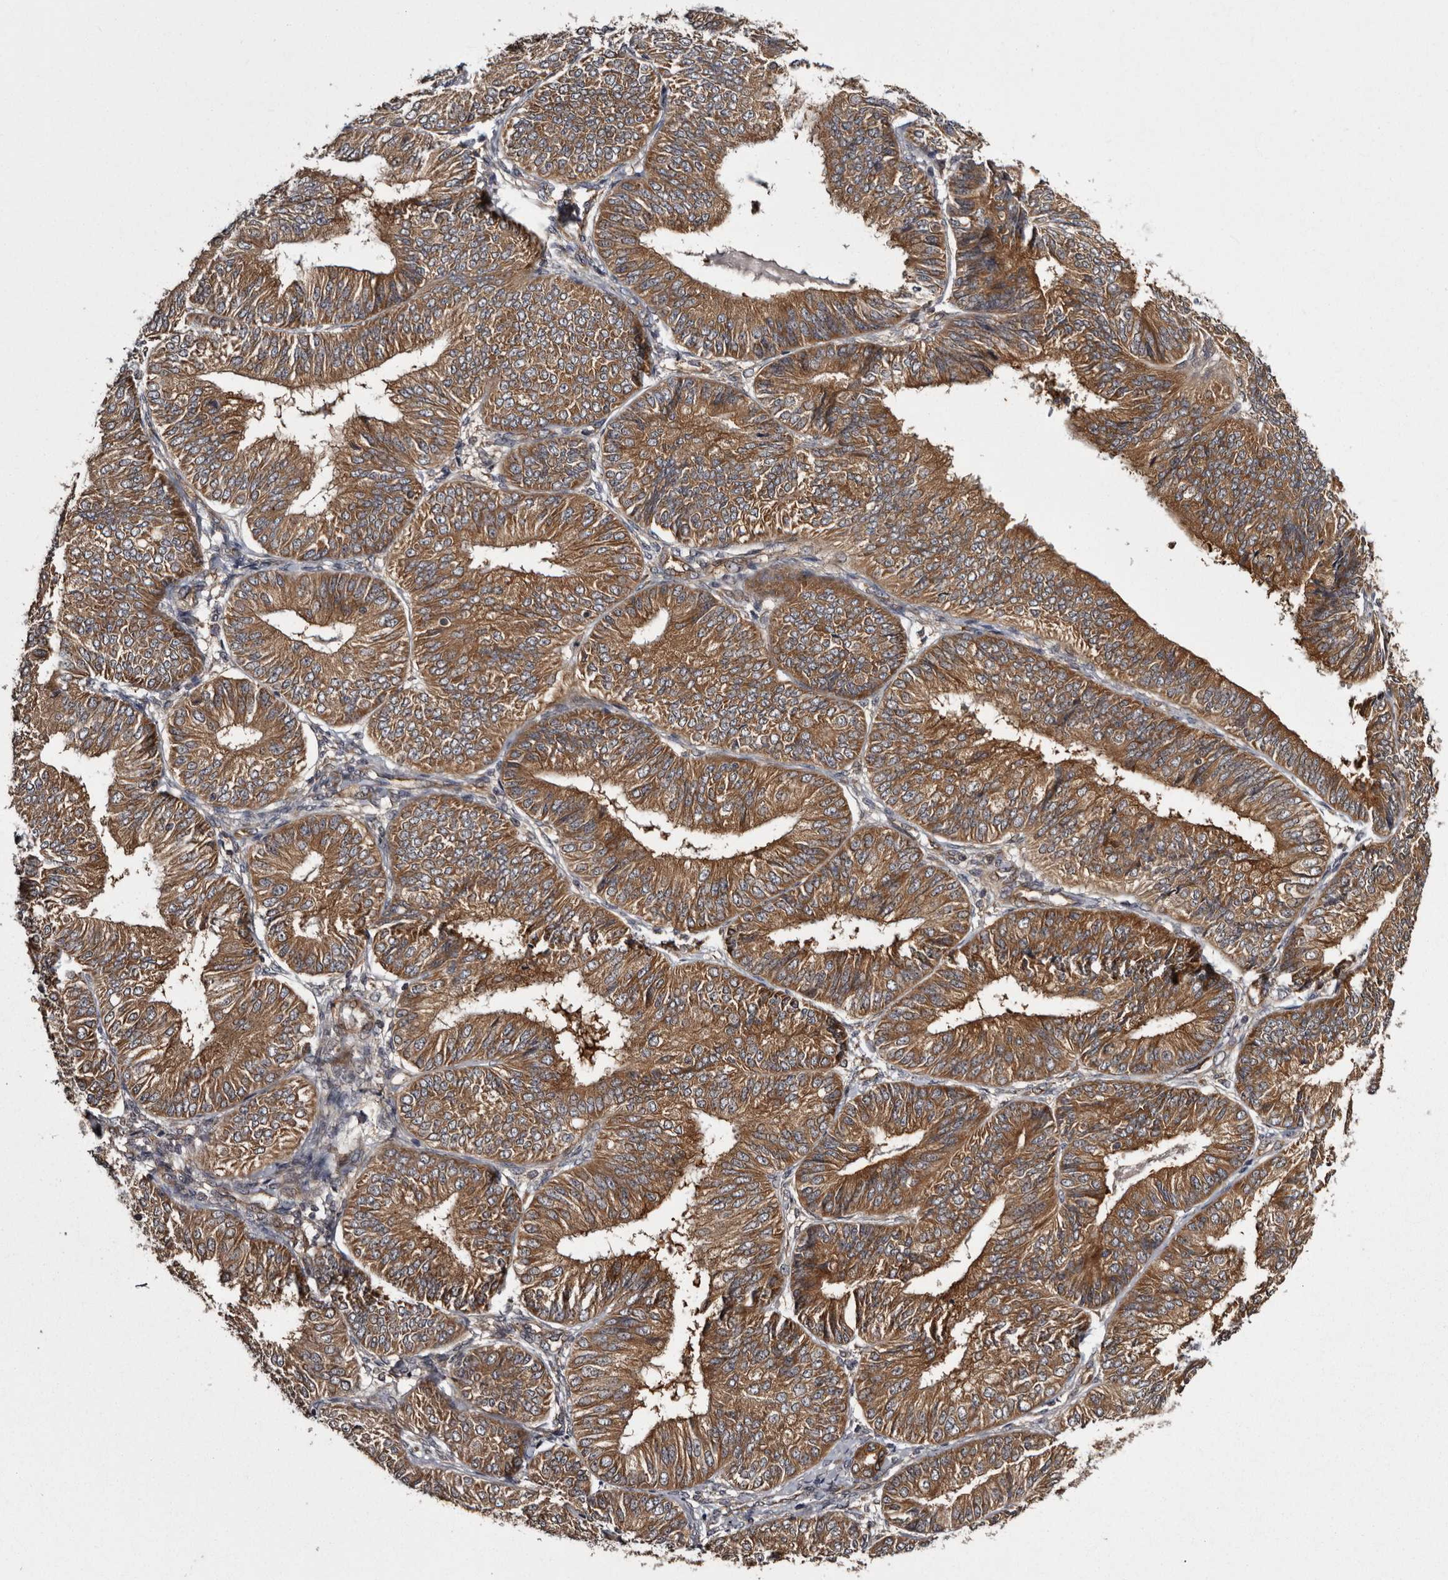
{"staining": {"intensity": "strong", "quantity": ">75%", "location": "cytoplasmic/membranous"}, "tissue": "endometrial cancer", "cell_type": "Tumor cells", "image_type": "cancer", "snomed": [{"axis": "morphology", "description": "Adenocarcinoma, NOS"}, {"axis": "topography", "description": "Endometrium"}], "caption": "Strong cytoplasmic/membranous protein positivity is seen in approximately >75% of tumor cells in endometrial cancer. (brown staining indicates protein expression, while blue staining denotes nuclei).", "gene": "DARS1", "patient": {"sex": "female", "age": 58}}